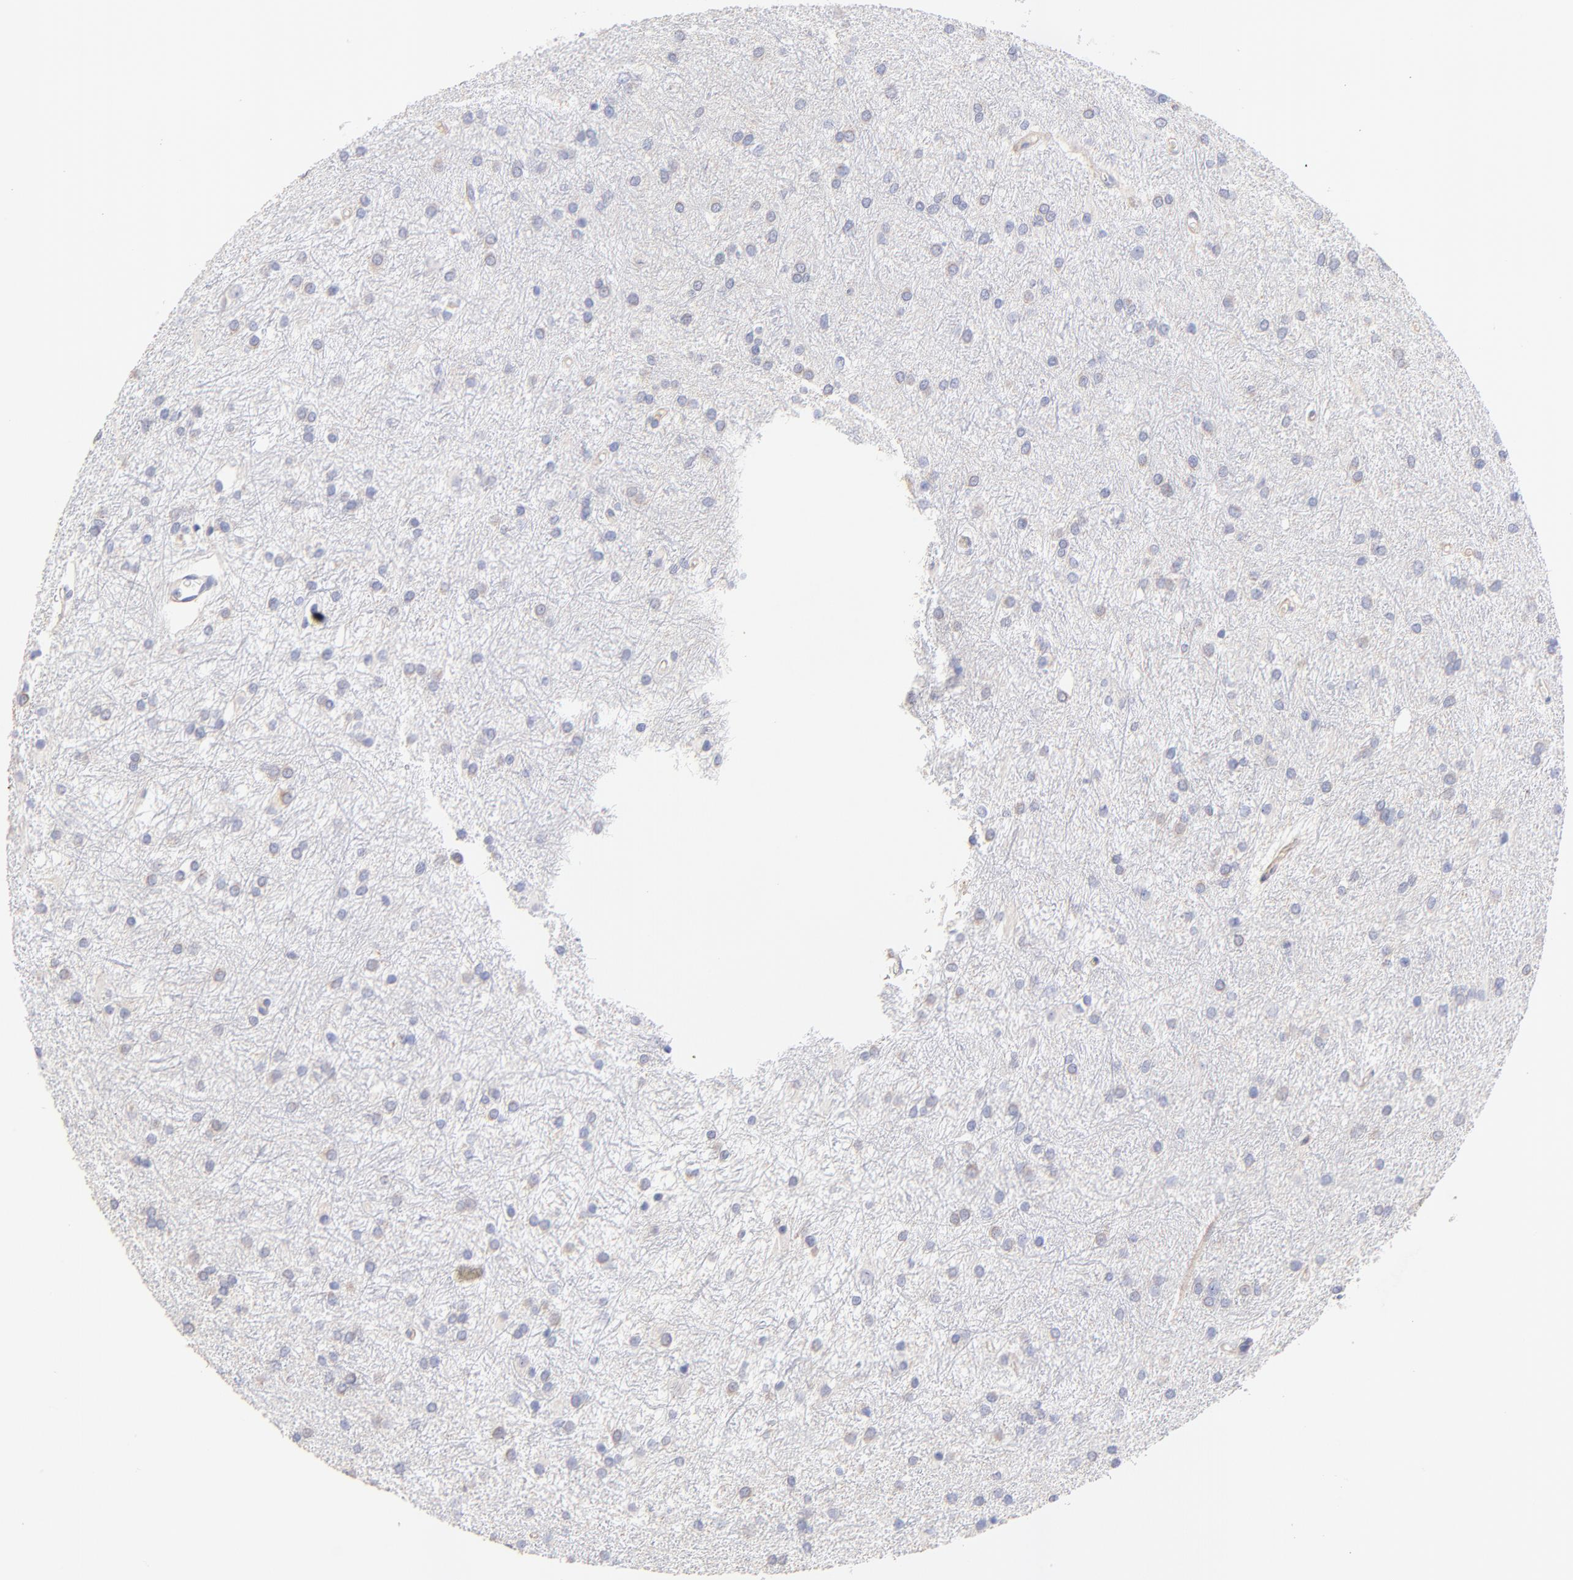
{"staining": {"intensity": "weak", "quantity": "<25%", "location": "nuclear"}, "tissue": "glioma", "cell_type": "Tumor cells", "image_type": "cancer", "snomed": [{"axis": "morphology", "description": "Glioma, malignant, High grade"}, {"axis": "topography", "description": "Brain"}], "caption": "Immunohistochemistry micrograph of neoplastic tissue: glioma stained with DAB (3,3'-diaminobenzidine) reveals no significant protein staining in tumor cells.", "gene": "ACTRT1", "patient": {"sex": "female", "age": 50}}